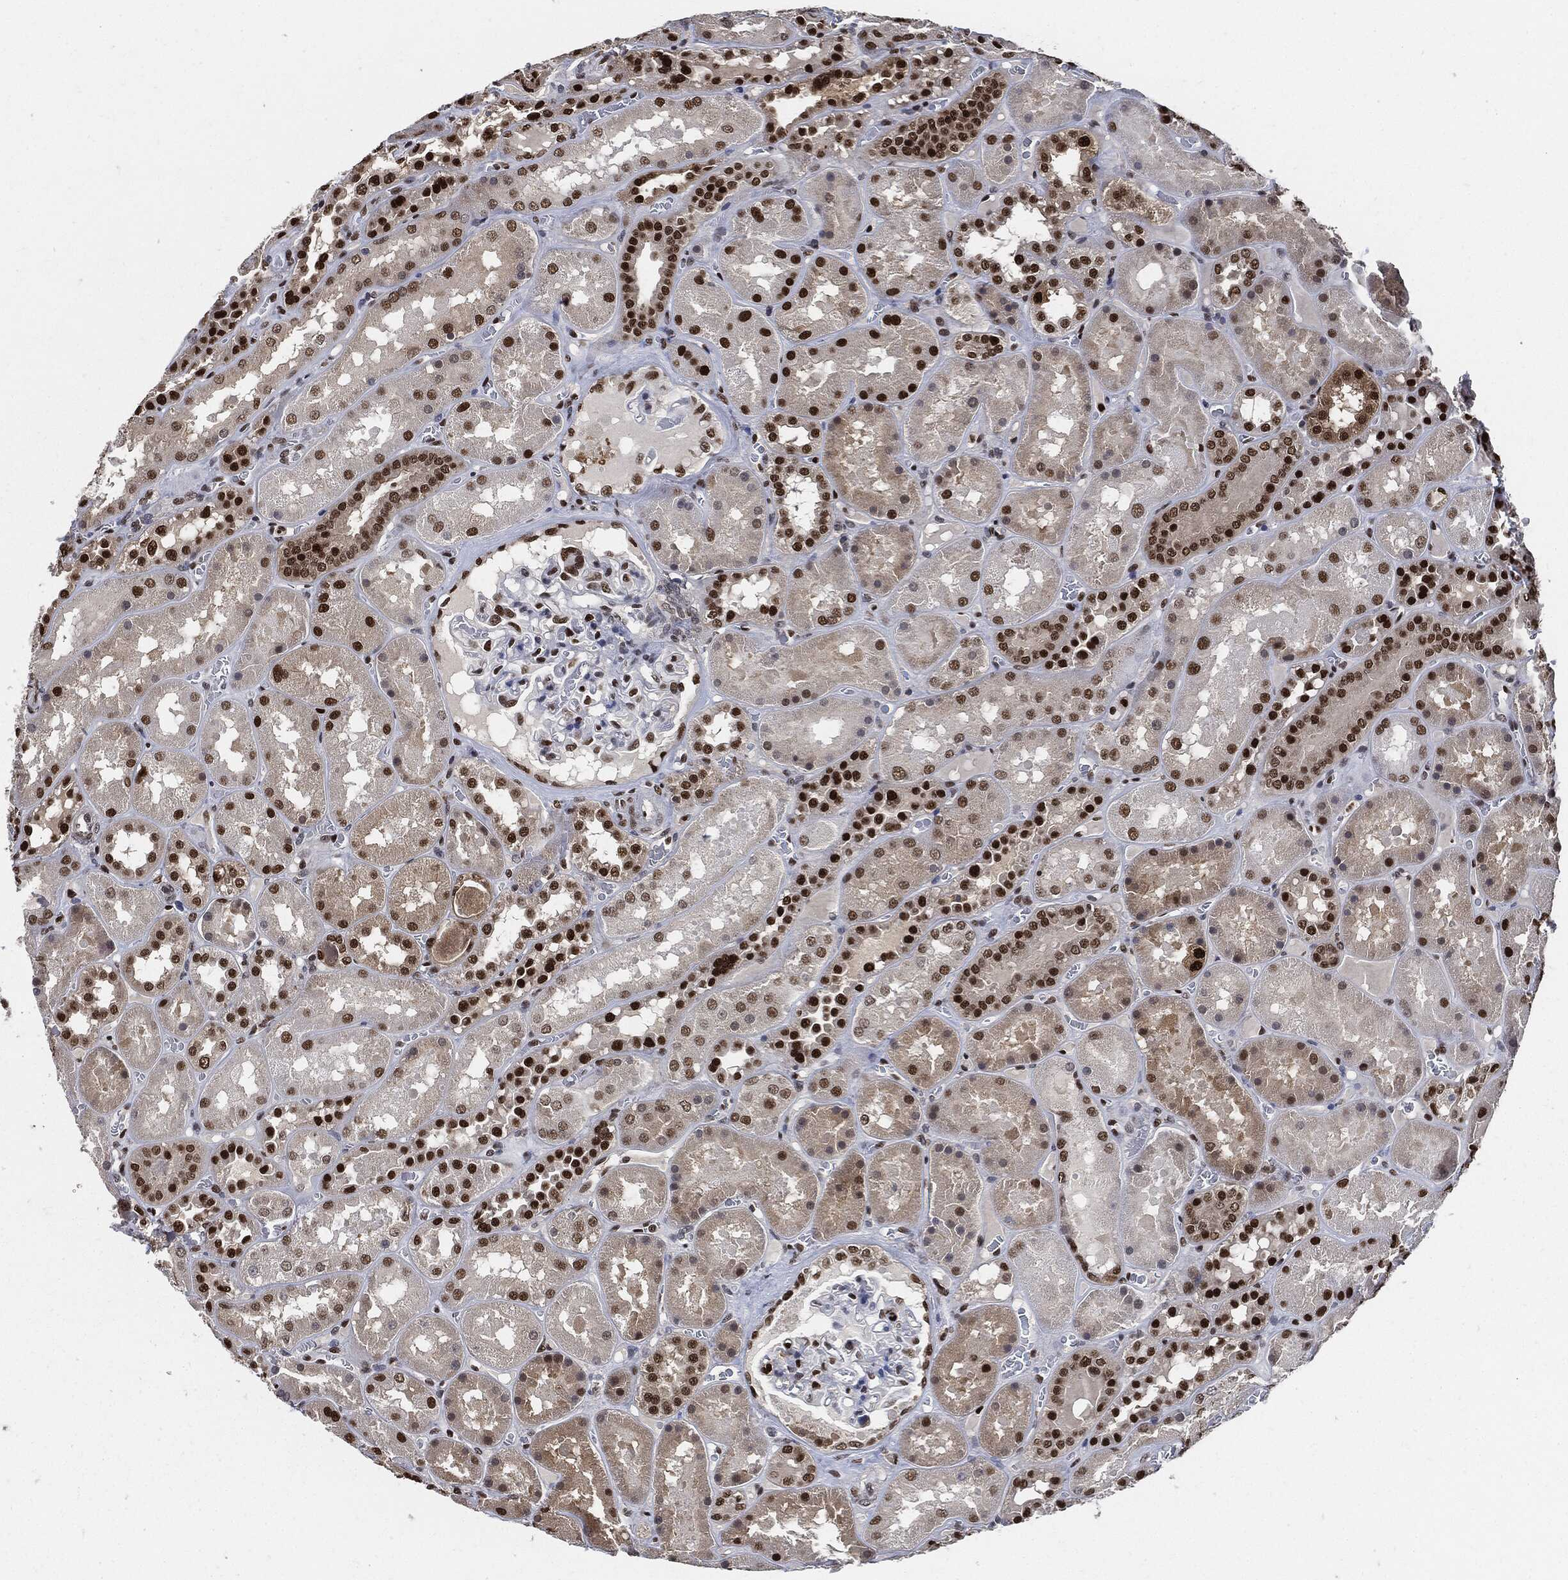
{"staining": {"intensity": "strong", "quantity": "<25%", "location": "nuclear"}, "tissue": "kidney", "cell_type": "Cells in glomeruli", "image_type": "normal", "snomed": [{"axis": "morphology", "description": "Normal tissue, NOS"}, {"axis": "topography", "description": "Kidney"}], "caption": "Cells in glomeruli exhibit medium levels of strong nuclear staining in approximately <25% of cells in unremarkable kidney.", "gene": "PCNA", "patient": {"sex": "male", "age": 73}}